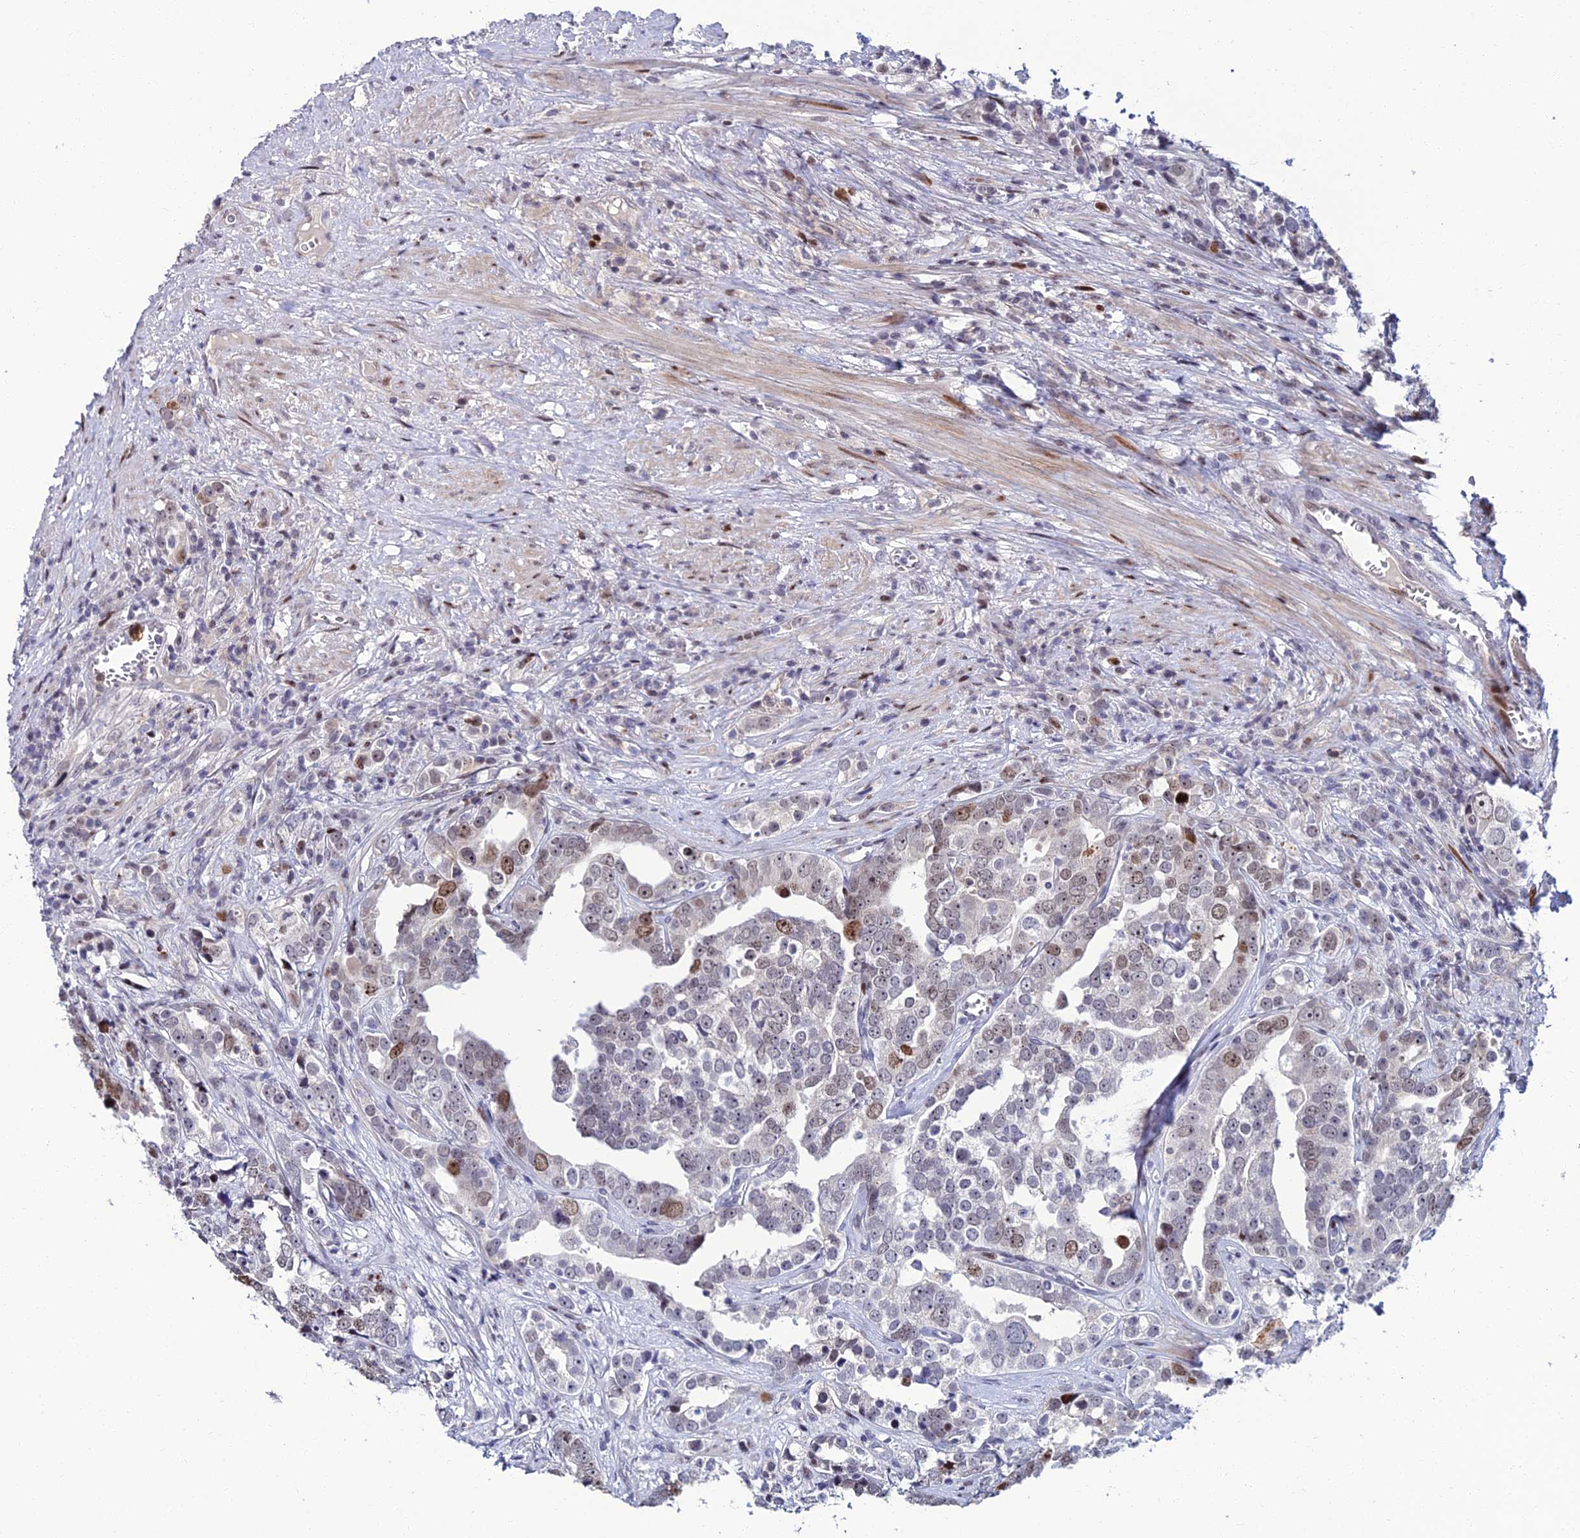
{"staining": {"intensity": "moderate", "quantity": "<25%", "location": "nuclear"}, "tissue": "prostate cancer", "cell_type": "Tumor cells", "image_type": "cancer", "snomed": [{"axis": "morphology", "description": "Adenocarcinoma, High grade"}, {"axis": "topography", "description": "Prostate"}], "caption": "Brown immunohistochemical staining in human high-grade adenocarcinoma (prostate) demonstrates moderate nuclear positivity in about <25% of tumor cells.", "gene": "TAF9B", "patient": {"sex": "male", "age": 71}}